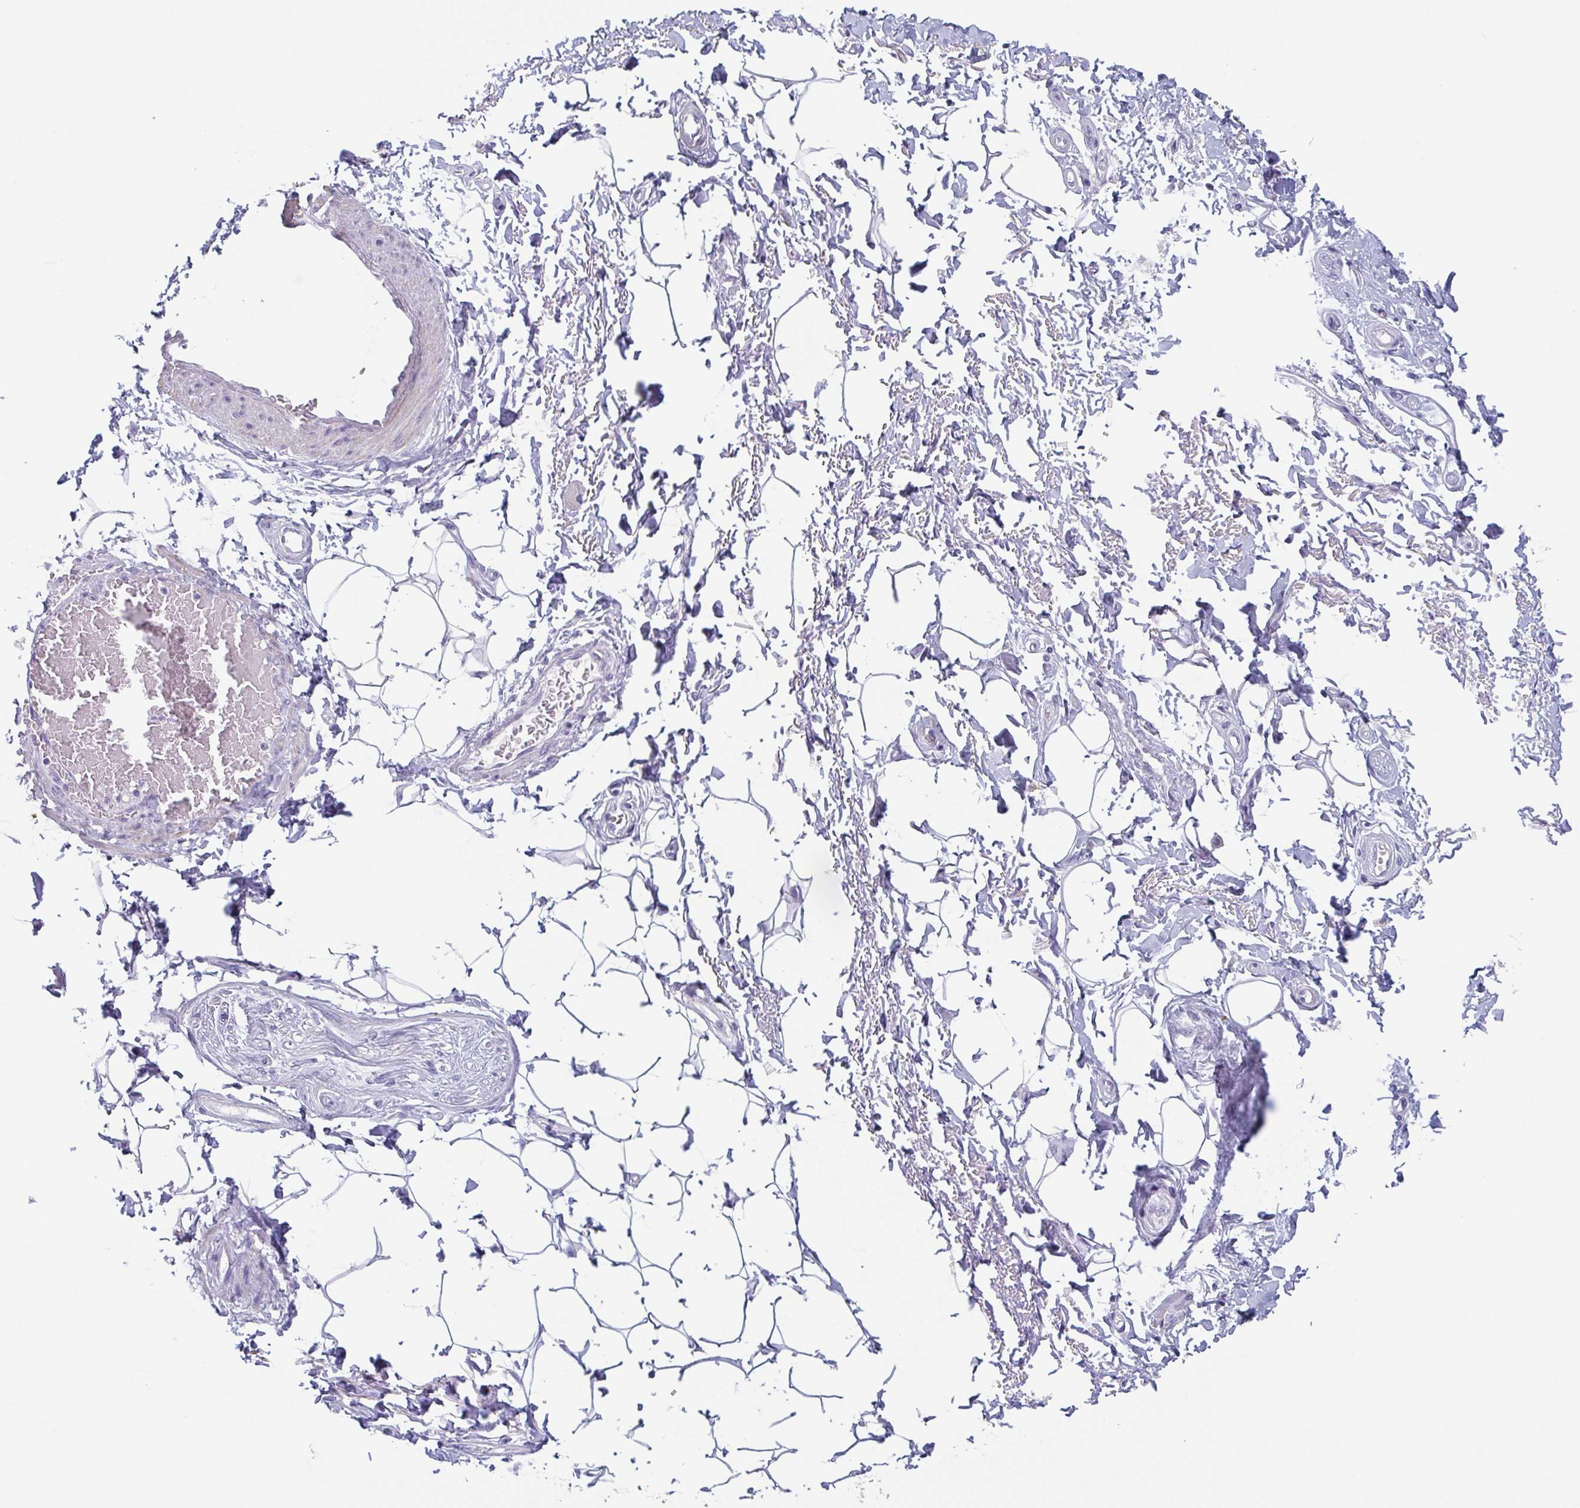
{"staining": {"intensity": "negative", "quantity": "none", "location": "none"}, "tissue": "adipose tissue", "cell_type": "Adipocytes", "image_type": "normal", "snomed": [{"axis": "morphology", "description": "Normal tissue, NOS"}, {"axis": "topography", "description": "Peripheral nerve tissue"}], "caption": "IHC micrograph of benign adipose tissue: human adipose tissue stained with DAB demonstrates no significant protein staining in adipocytes.", "gene": "TAGLN3", "patient": {"sex": "male", "age": 51}}